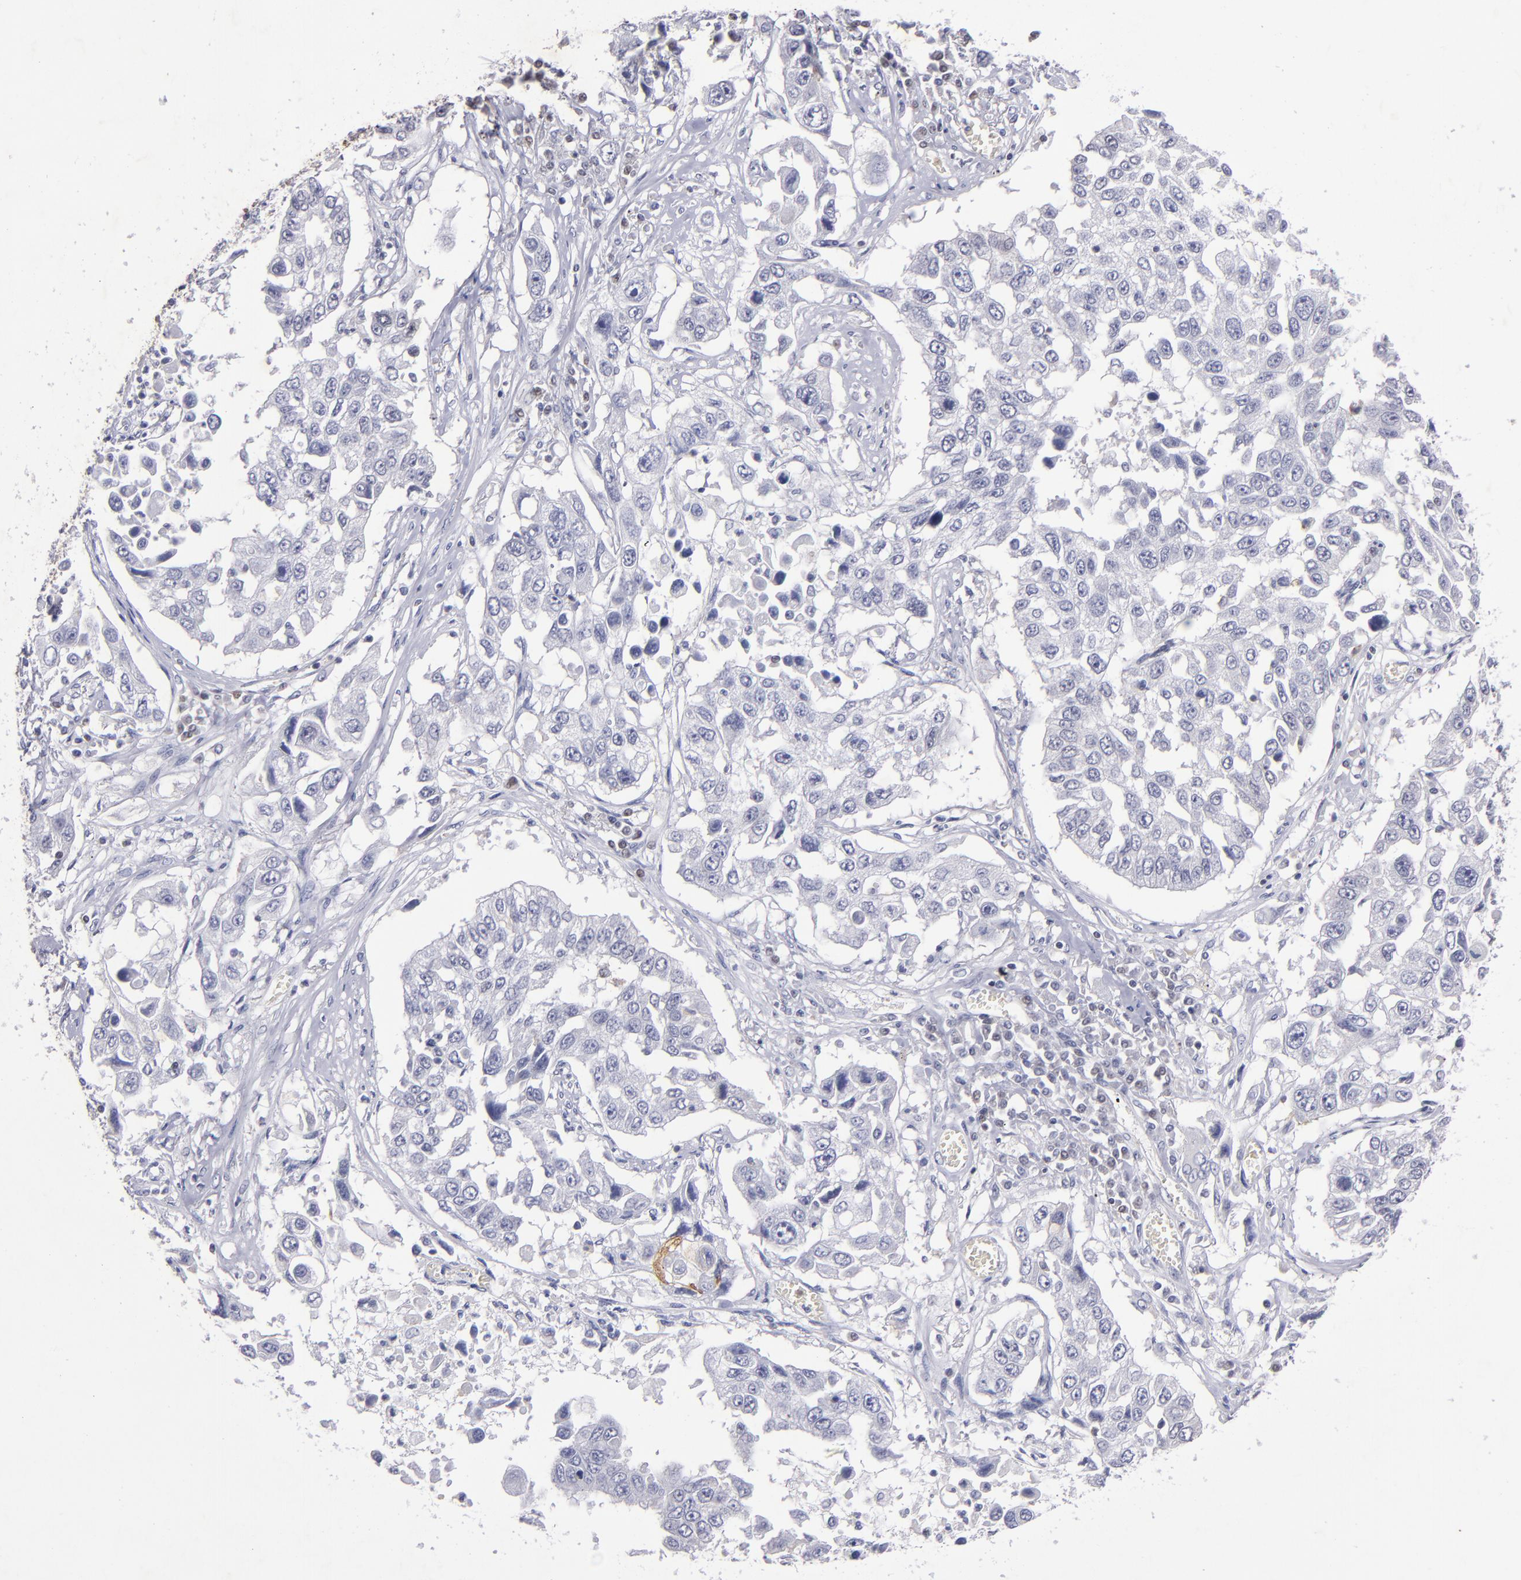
{"staining": {"intensity": "negative", "quantity": "none", "location": "none"}, "tissue": "lung cancer", "cell_type": "Tumor cells", "image_type": "cancer", "snomed": [{"axis": "morphology", "description": "Squamous cell carcinoma, NOS"}, {"axis": "topography", "description": "Lung"}], "caption": "Micrograph shows no significant protein expression in tumor cells of lung squamous cell carcinoma. (DAB immunohistochemistry (IHC) with hematoxylin counter stain).", "gene": "MGMT", "patient": {"sex": "male", "age": 71}}